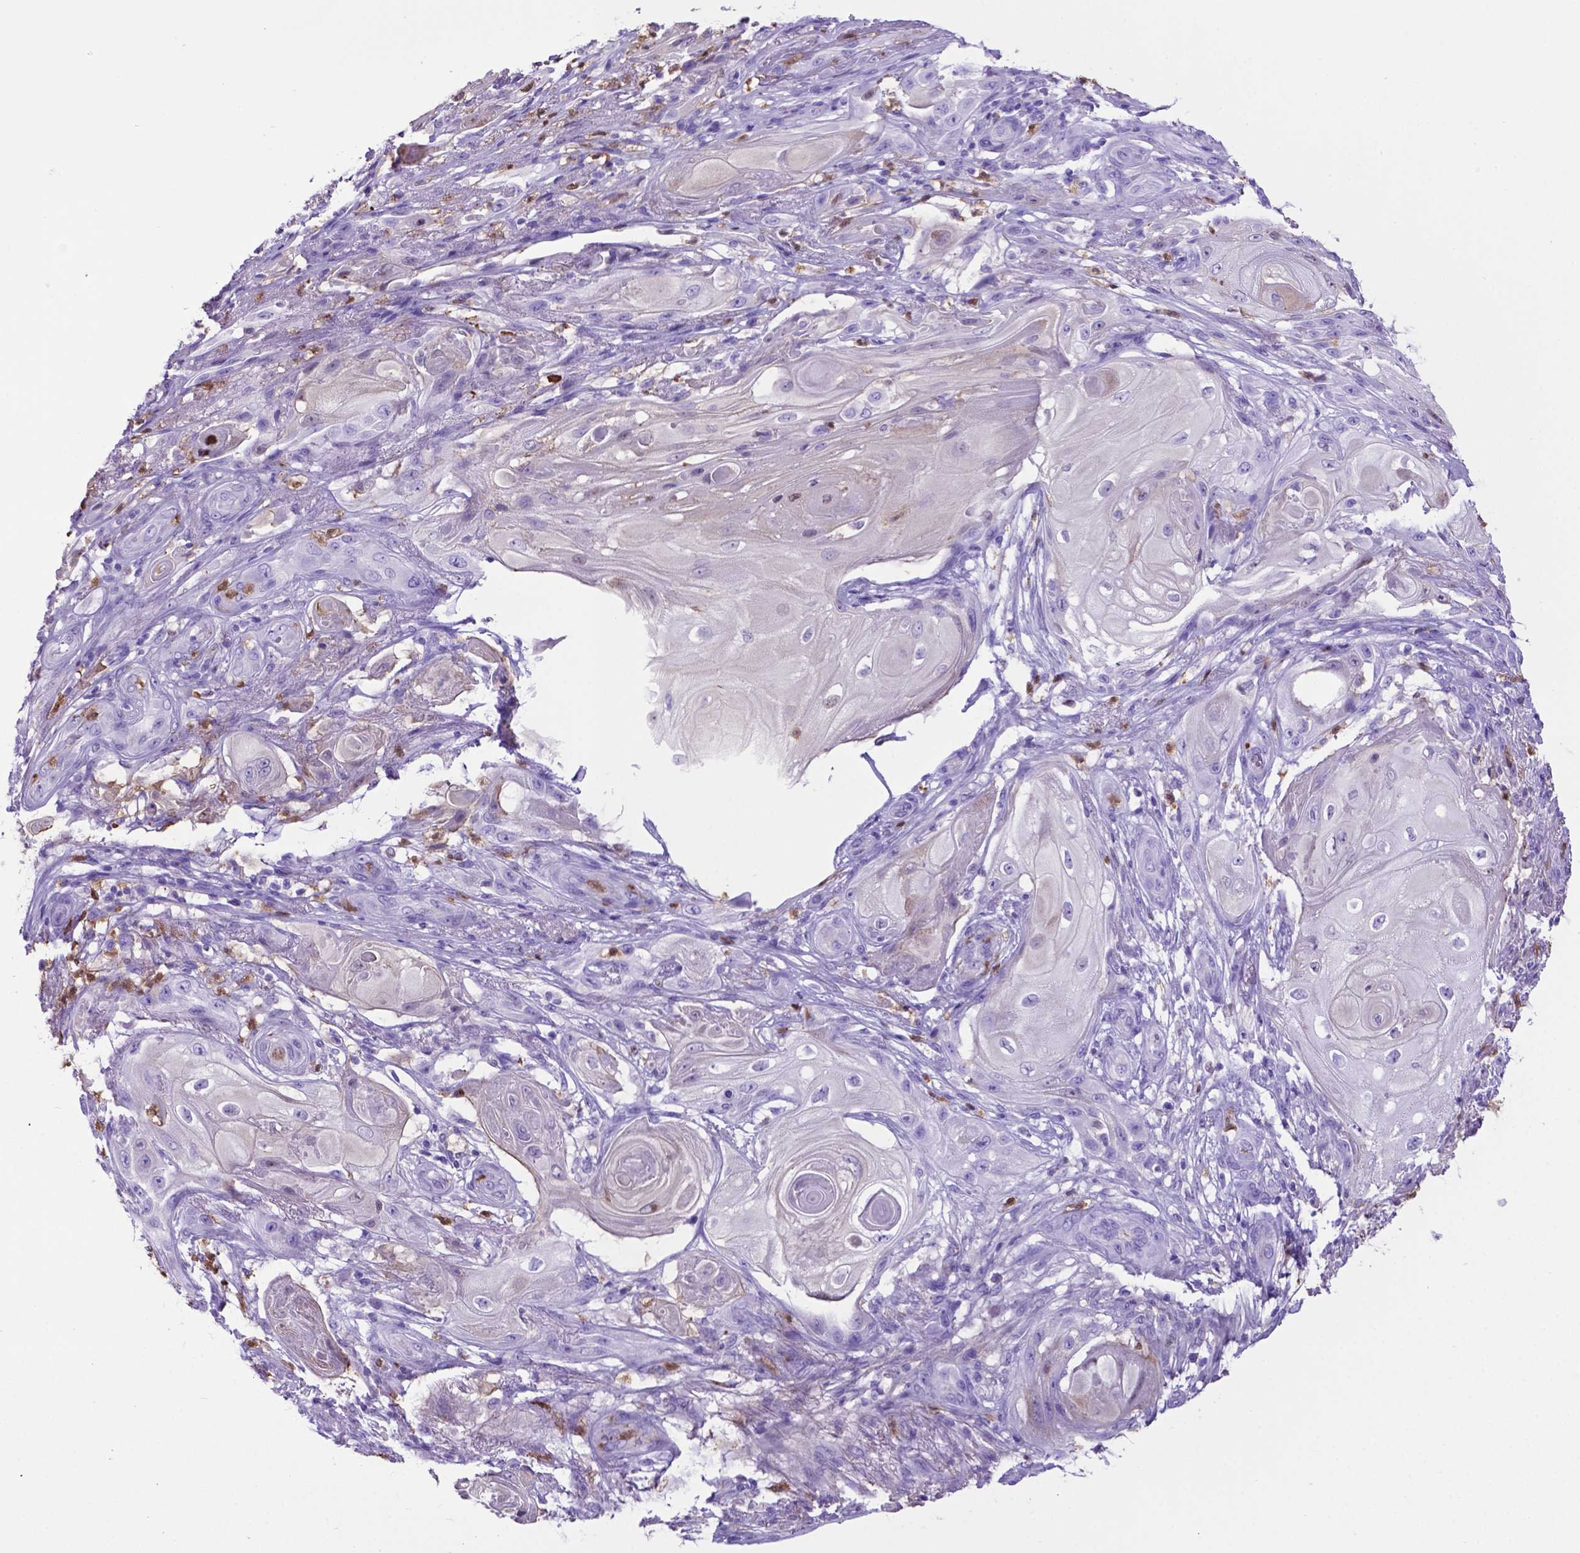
{"staining": {"intensity": "negative", "quantity": "none", "location": "none"}, "tissue": "skin cancer", "cell_type": "Tumor cells", "image_type": "cancer", "snomed": [{"axis": "morphology", "description": "Squamous cell carcinoma, NOS"}, {"axis": "topography", "description": "Skin"}], "caption": "A histopathology image of human skin cancer (squamous cell carcinoma) is negative for staining in tumor cells.", "gene": "LZTR1", "patient": {"sex": "male", "age": 62}}